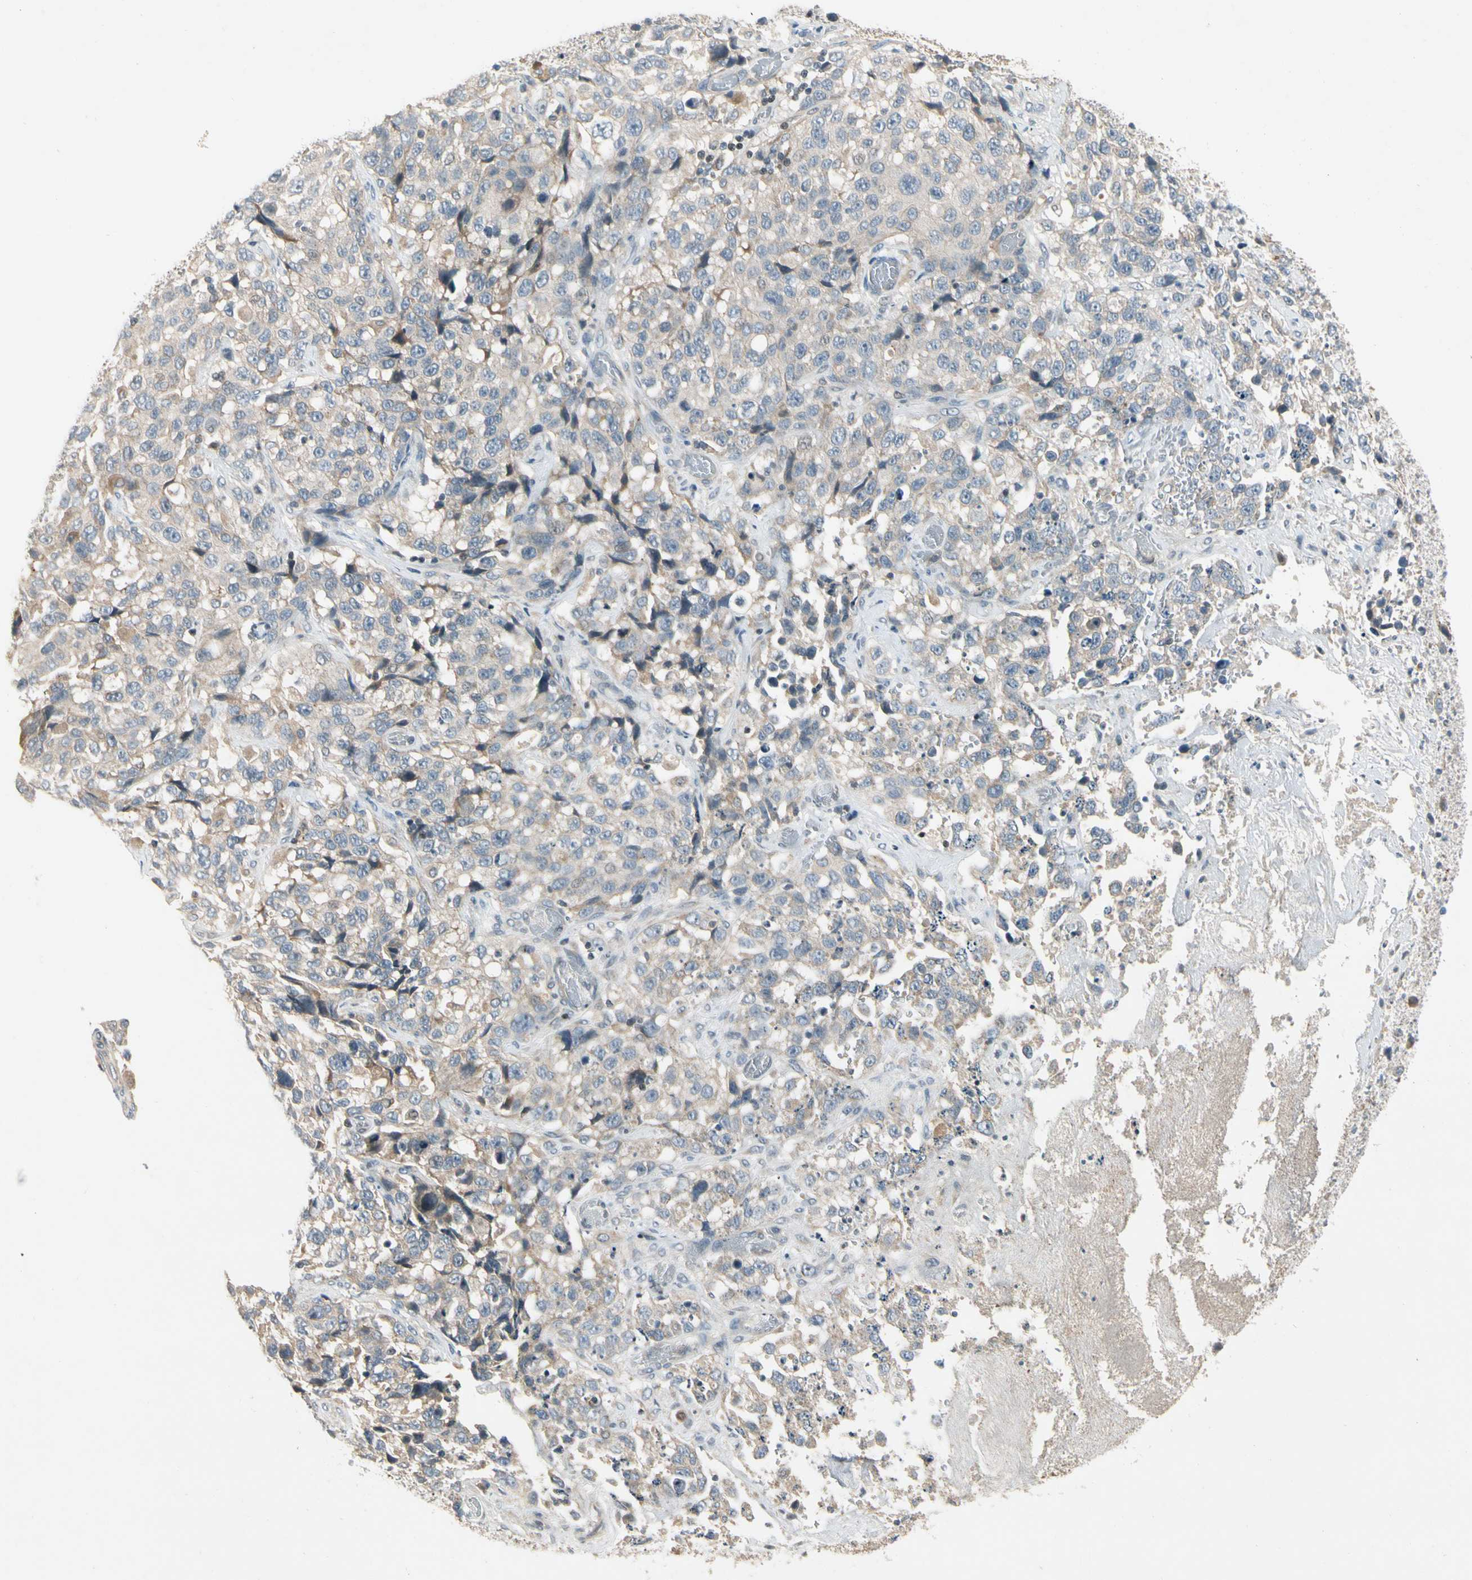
{"staining": {"intensity": "weak", "quantity": ">75%", "location": "cytoplasmic/membranous"}, "tissue": "stomach cancer", "cell_type": "Tumor cells", "image_type": "cancer", "snomed": [{"axis": "morphology", "description": "Normal tissue, NOS"}, {"axis": "morphology", "description": "Adenocarcinoma, NOS"}, {"axis": "topography", "description": "Stomach"}], "caption": "Stomach cancer tissue exhibits weak cytoplasmic/membranous positivity in about >75% of tumor cells, visualized by immunohistochemistry.", "gene": "ICAM5", "patient": {"sex": "male", "age": 48}}